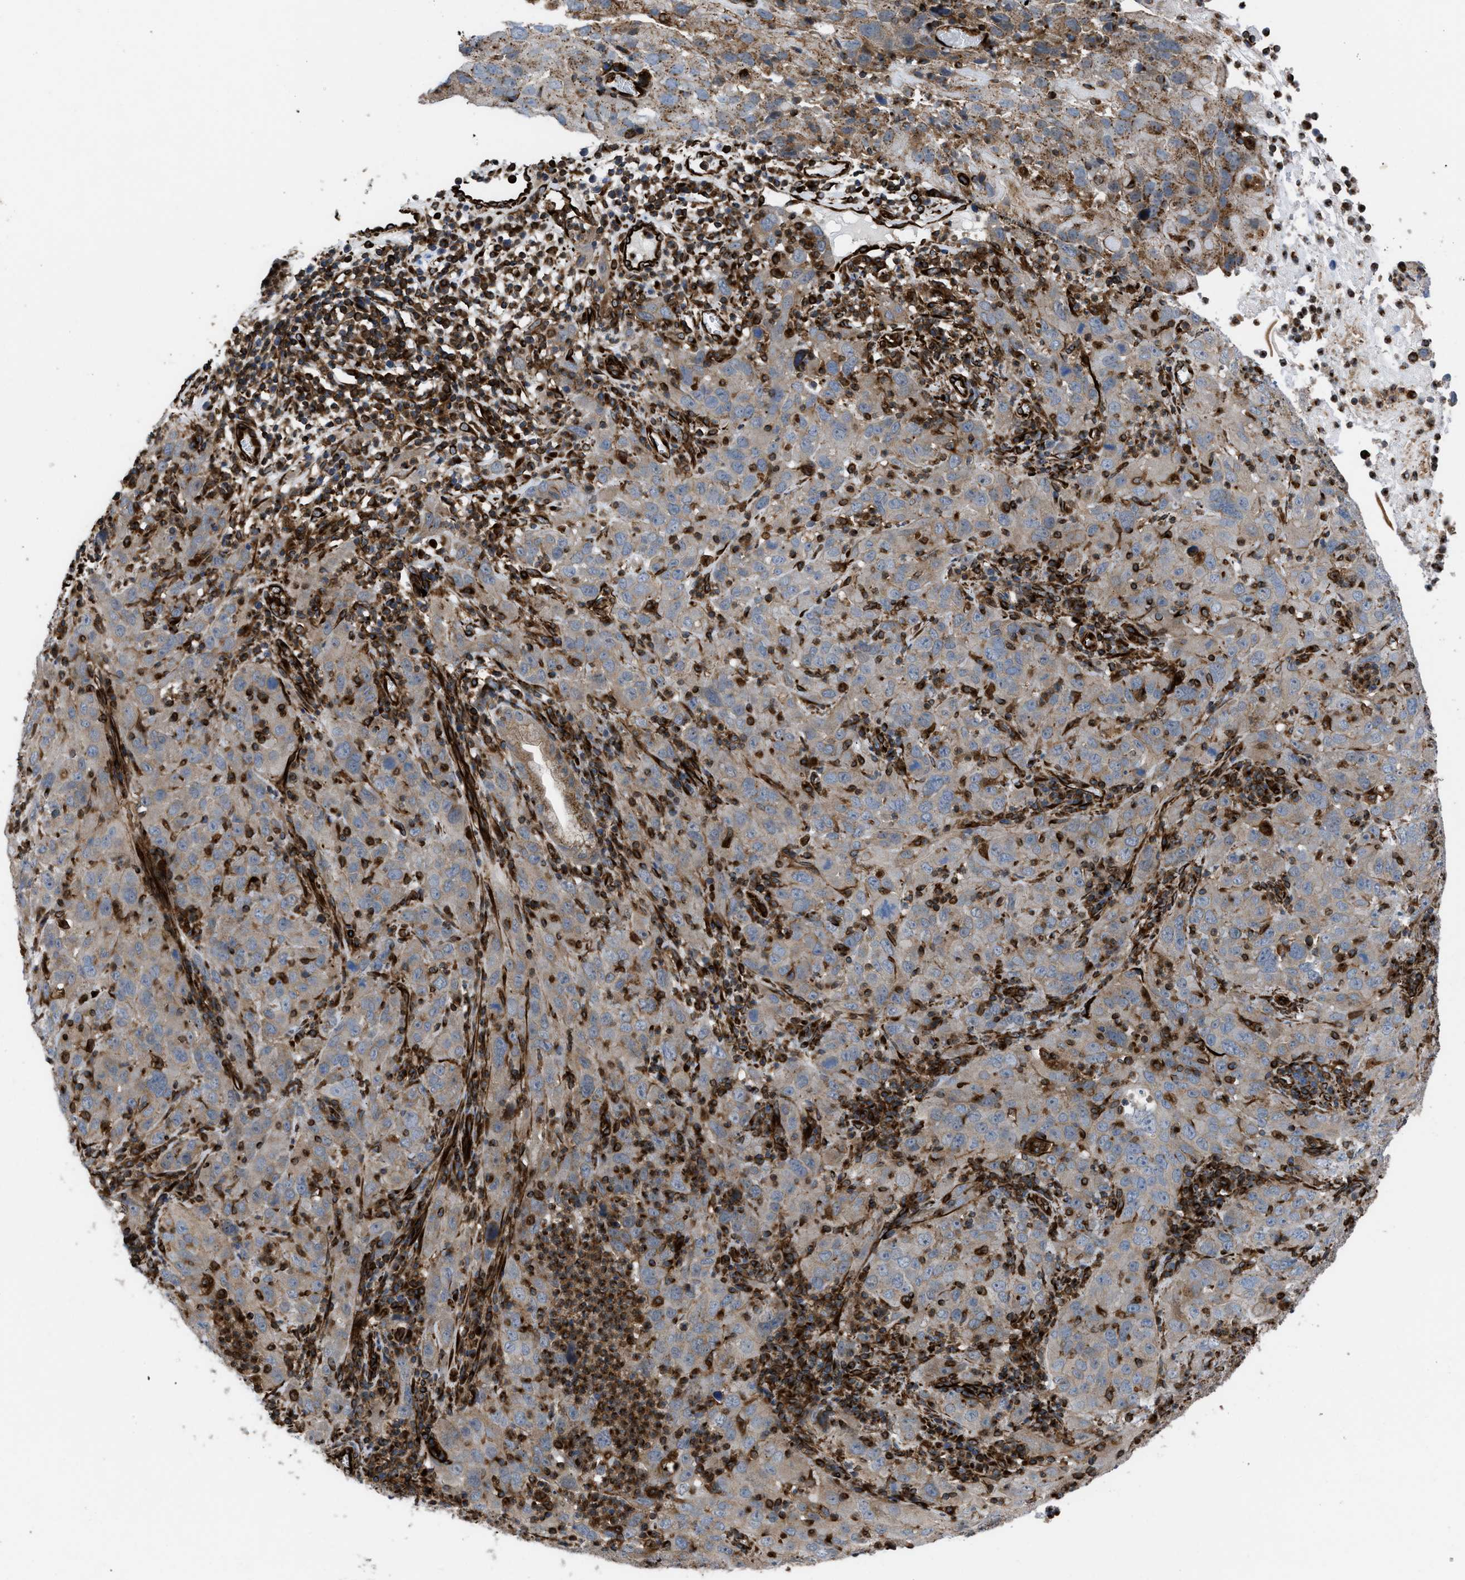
{"staining": {"intensity": "weak", "quantity": ">75%", "location": "cytoplasmic/membranous"}, "tissue": "cervical cancer", "cell_type": "Tumor cells", "image_type": "cancer", "snomed": [{"axis": "morphology", "description": "Squamous cell carcinoma, NOS"}, {"axis": "topography", "description": "Cervix"}], "caption": "The micrograph shows staining of cervical squamous cell carcinoma, revealing weak cytoplasmic/membranous protein staining (brown color) within tumor cells.", "gene": "PTPRE", "patient": {"sex": "female", "age": 32}}